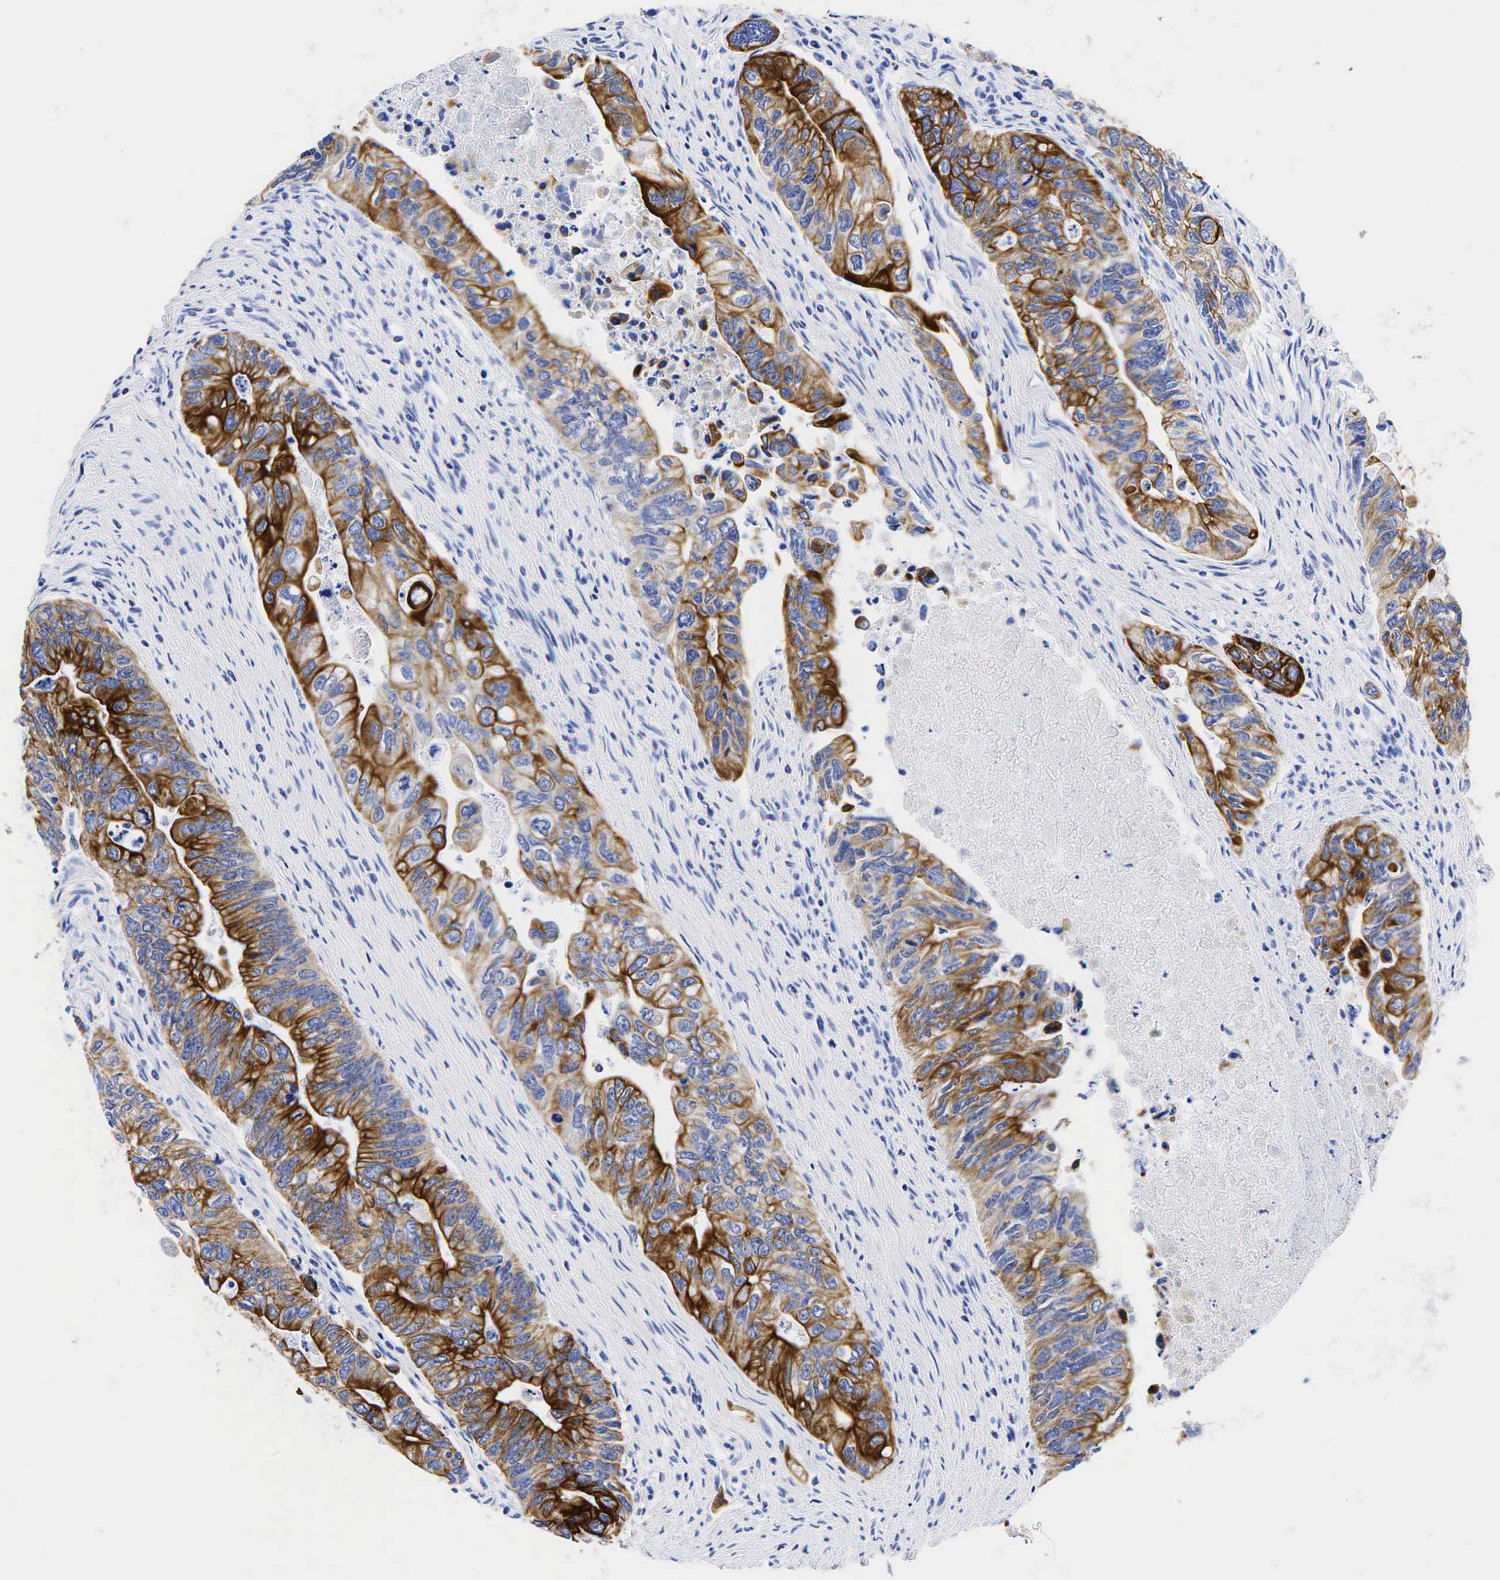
{"staining": {"intensity": "moderate", "quantity": "25%-75%", "location": "cytoplasmic/membranous"}, "tissue": "colorectal cancer", "cell_type": "Tumor cells", "image_type": "cancer", "snomed": [{"axis": "morphology", "description": "Adenocarcinoma, NOS"}, {"axis": "topography", "description": "Colon"}], "caption": "Colorectal cancer stained with a protein marker exhibits moderate staining in tumor cells.", "gene": "KRT18", "patient": {"sex": "female", "age": 11}}